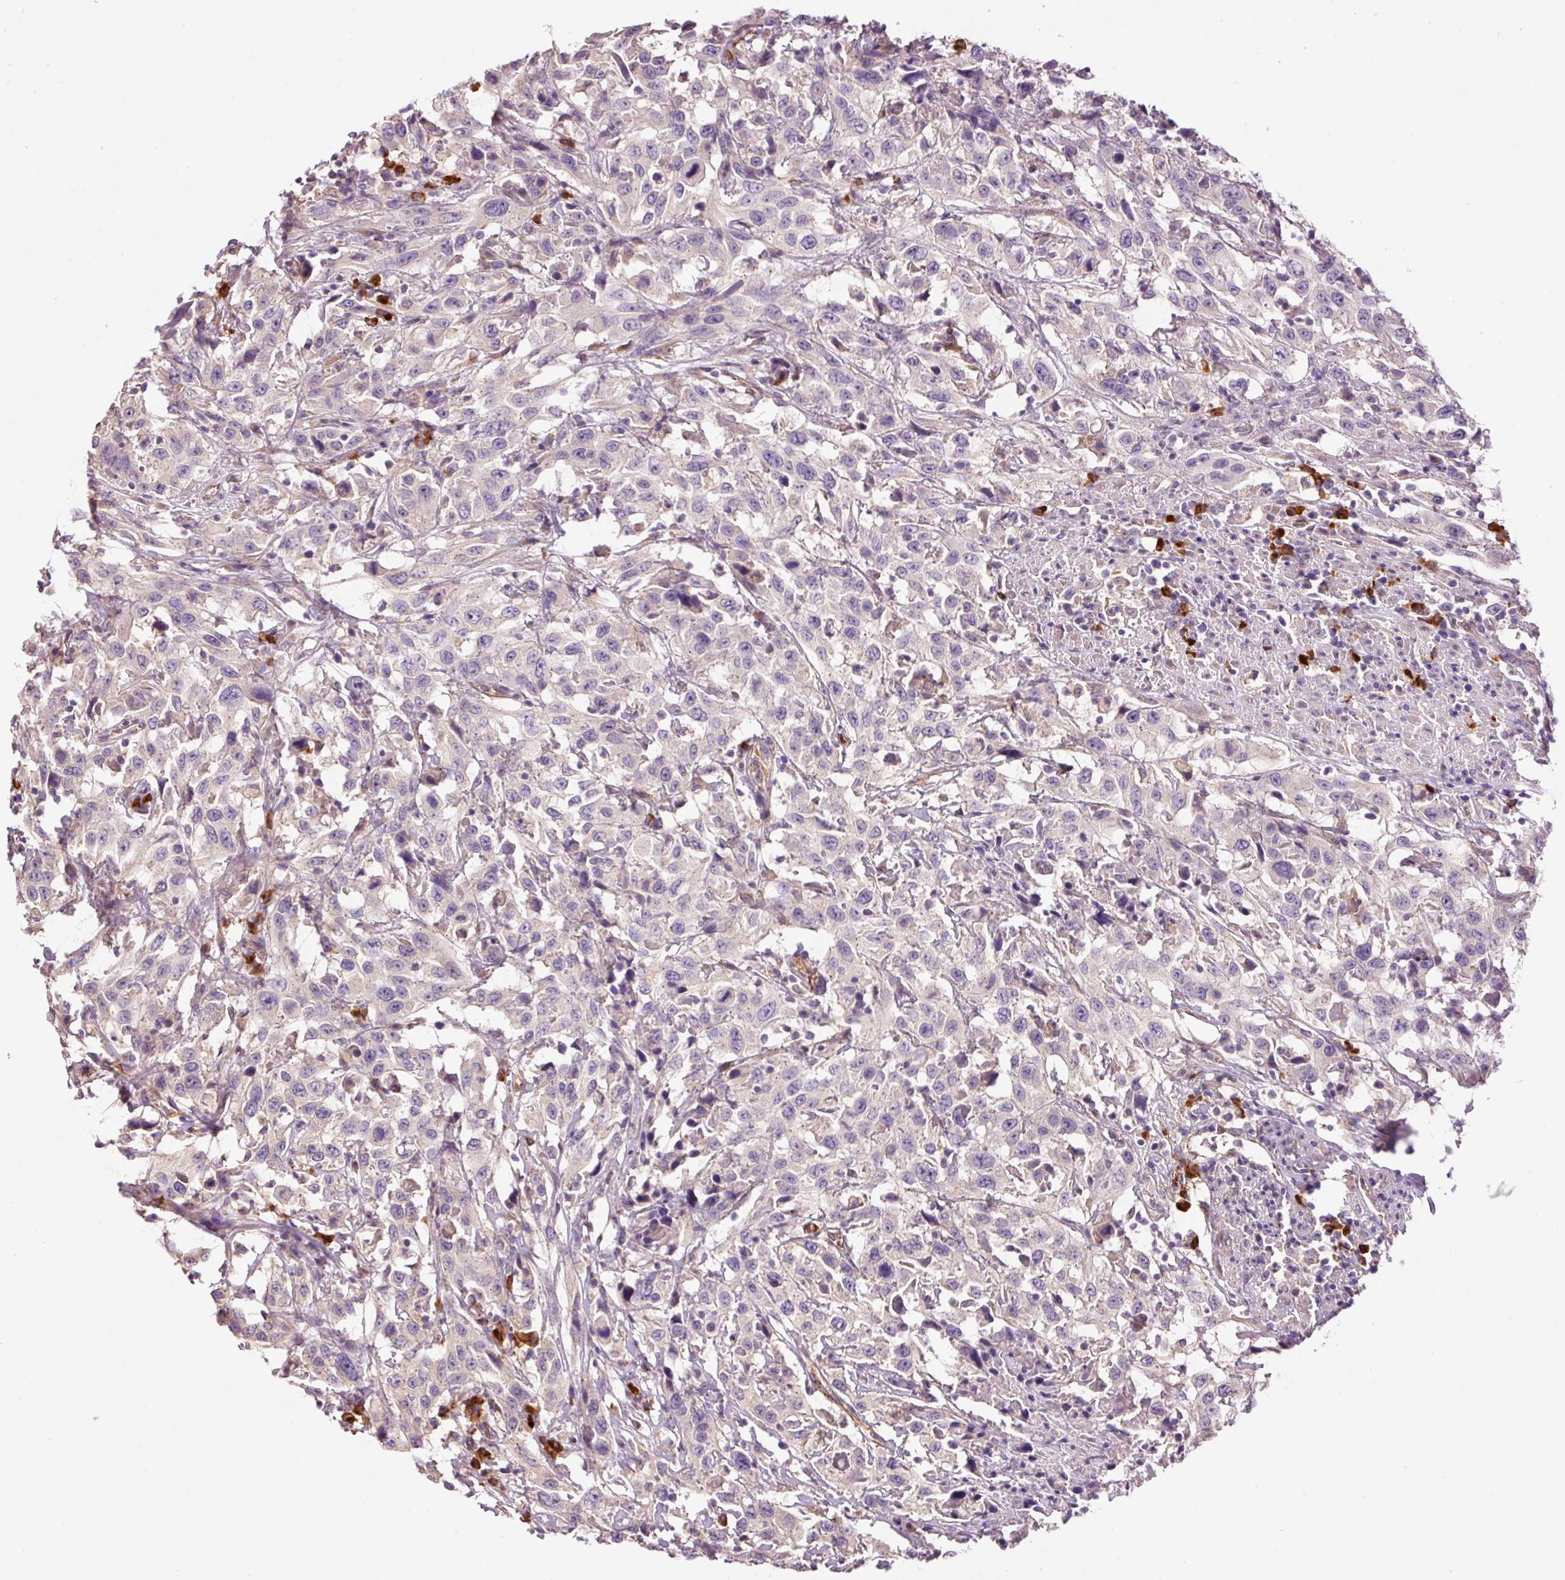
{"staining": {"intensity": "negative", "quantity": "none", "location": "none"}, "tissue": "urothelial cancer", "cell_type": "Tumor cells", "image_type": "cancer", "snomed": [{"axis": "morphology", "description": "Urothelial carcinoma, High grade"}, {"axis": "topography", "description": "Urinary bladder"}], "caption": "The IHC micrograph has no significant staining in tumor cells of urothelial cancer tissue.", "gene": "PNPLA5", "patient": {"sex": "male", "age": 61}}